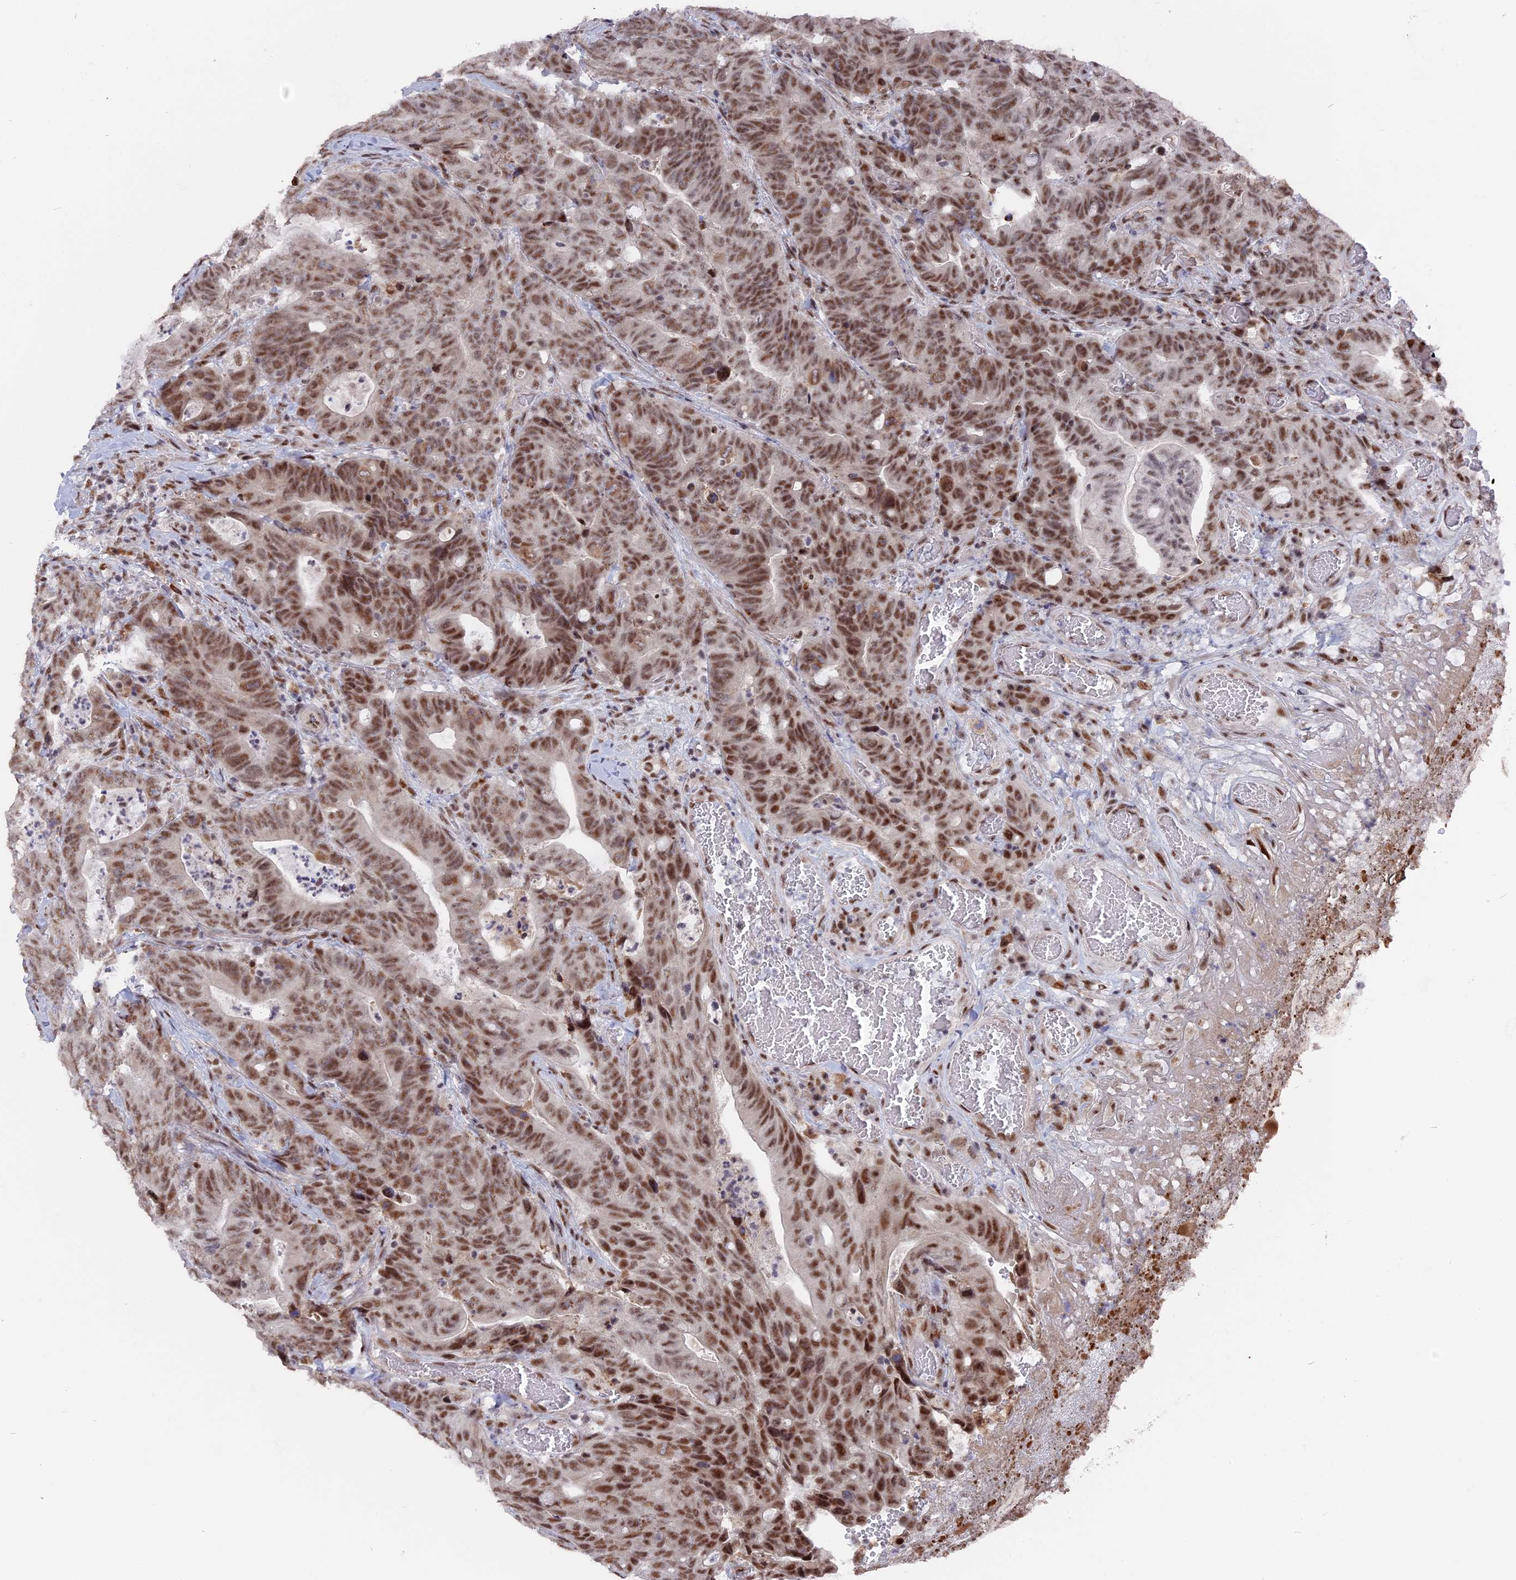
{"staining": {"intensity": "moderate", "quantity": ">75%", "location": "nuclear"}, "tissue": "colorectal cancer", "cell_type": "Tumor cells", "image_type": "cancer", "snomed": [{"axis": "morphology", "description": "Adenocarcinoma, NOS"}, {"axis": "topography", "description": "Colon"}], "caption": "IHC of human colorectal adenocarcinoma demonstrates medium levels of moderate nuclear positivity in approximately >75% of tumor cells.", "gene": "SF3A2", "patient": {"sex": "female", "age": 82}}